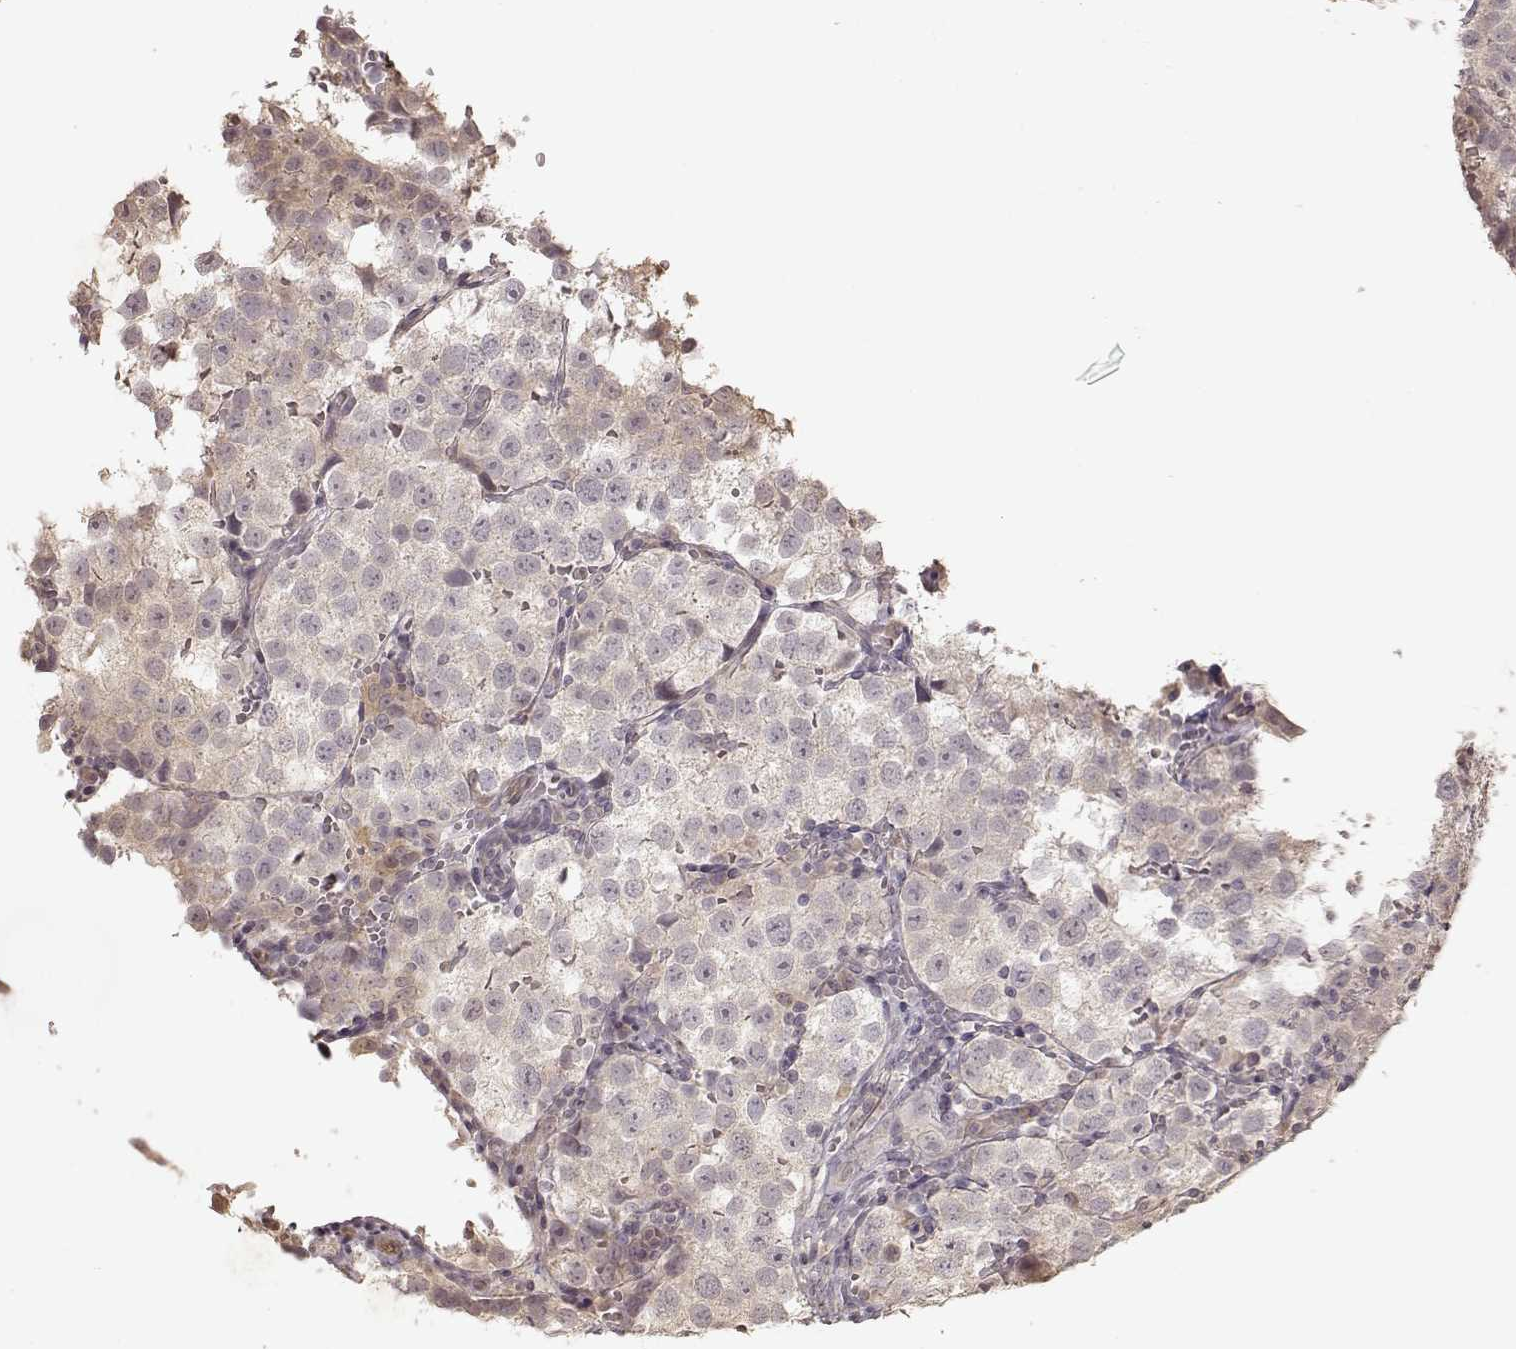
{"staining": {"intensity": "negative", "quantity": "none", "location": "none"}, "tissue": "testis cancer", "cell_type": "Tumor cells", "image_type": "cancer", "snomed": [{"axis": "morphology", "description": "Seminoma, NOS"}, {"axis": "topography", "description": "Testis"}], "caption": "Immunohistochemical staining of testis seminoma demonstrates no significant positivity in tumor cells. Brightfield microscopy of immunohistochemistry (IHC) stained with DAB (brown) and hematoxylin (blue), captured at high magnification.", "gene": "CRB1", "patient": {"sex": "male", "age": 37}}